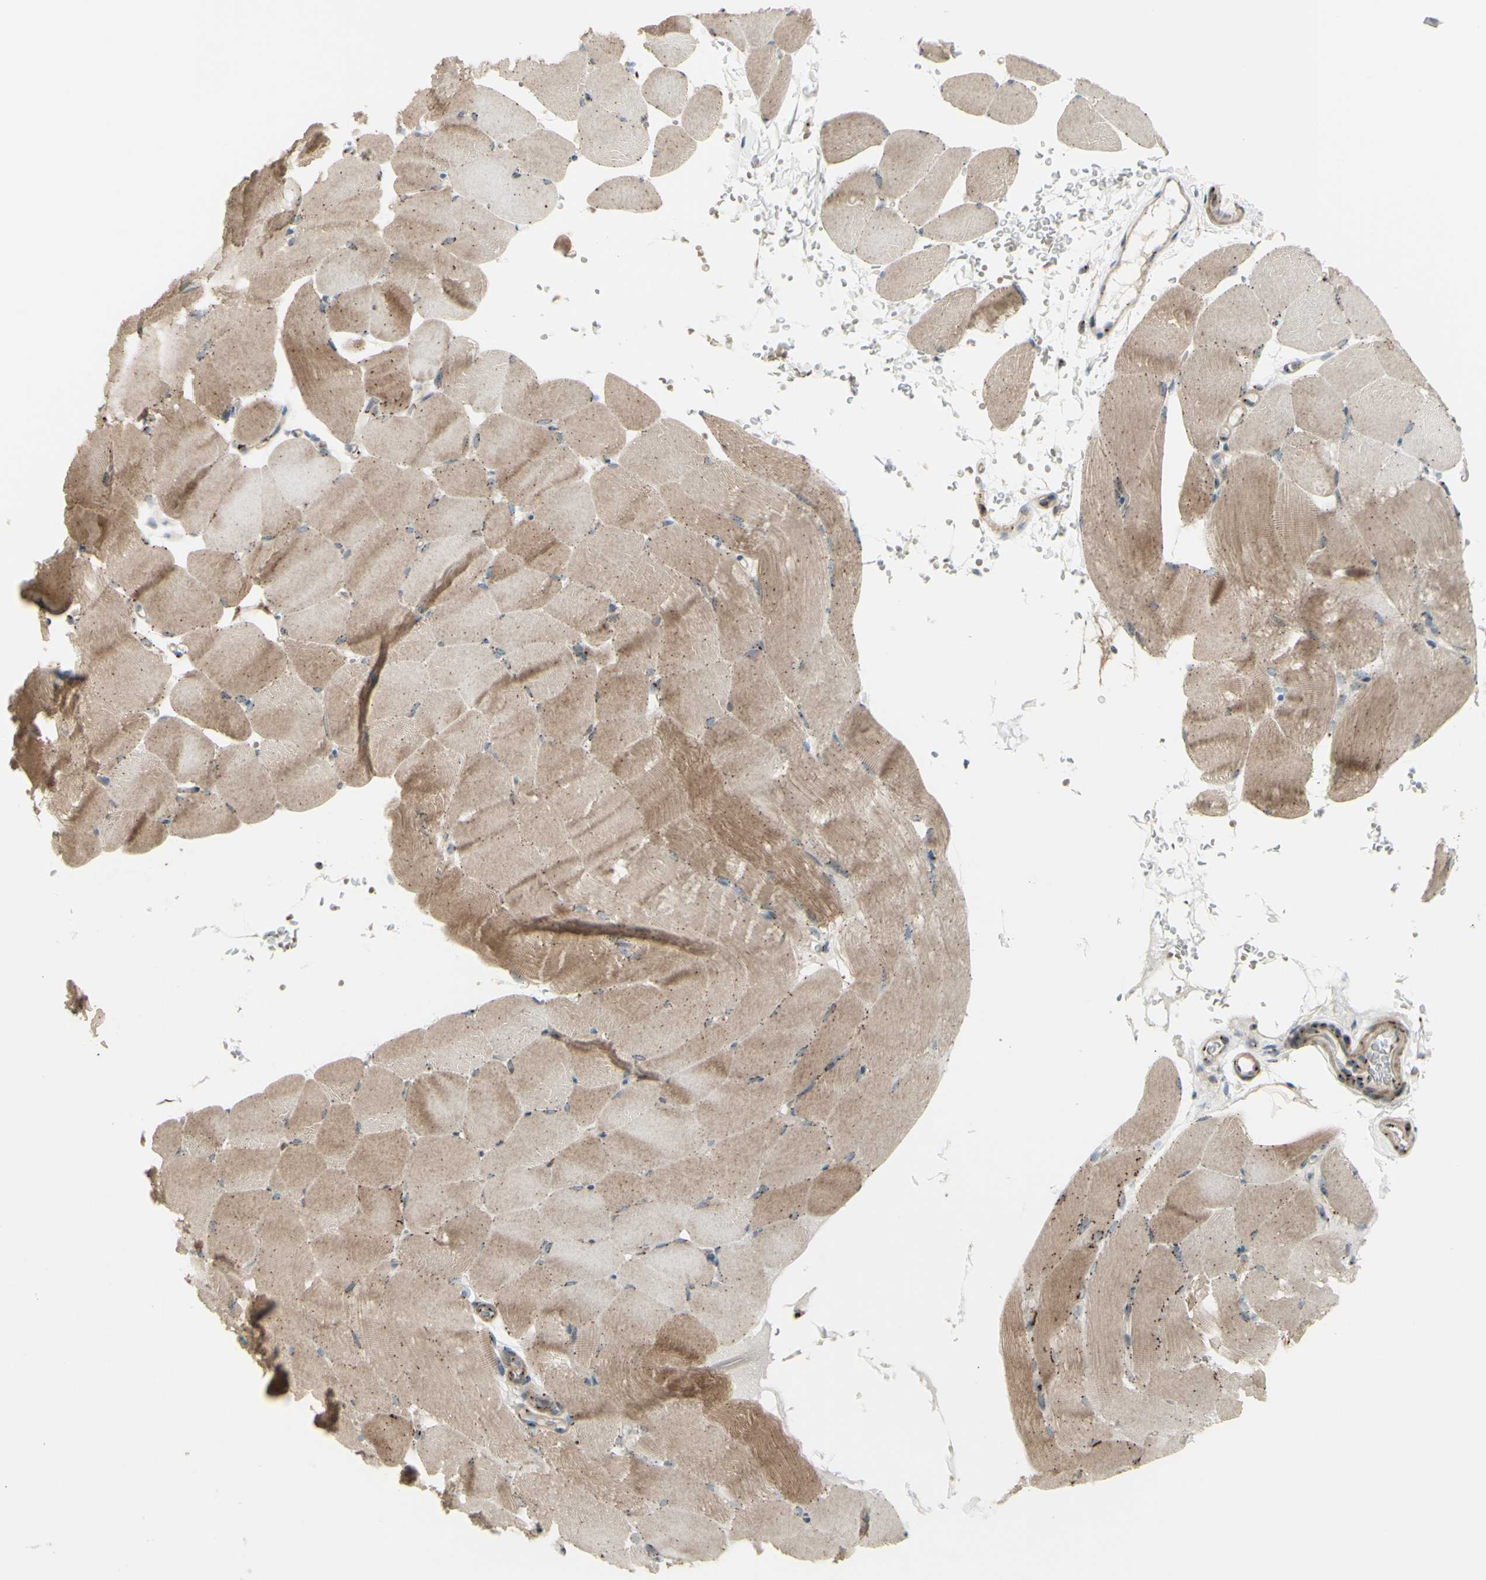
{"staining": {"intensity": "weak", "quantity": ">75%", "location": "cytoplasmic/membranous"}, "tissue": "skeletal muscle", "cell_type": "Myocytes", "image_type": "normal", "snomed": [{"axis": "morphology", "description": "Normal tissue, NOS"}, {"axis": "topography", "description": "Skeletal muscle"}, {"axis": "topography", "description": "Parathyroid gland"}], "caption": "The histopathology image exhibits staining of unremarkable skeletal muscle, revealing weak cytoplasmic/membranous protein staining (brown color) within myocytes. The staining was performed using DAB, with brown indicating positive protein expression. Nuclei are stained blue with hematoxylin.", "gene": "BPNT2", "patient": {"sex": "female", "age": 37}}